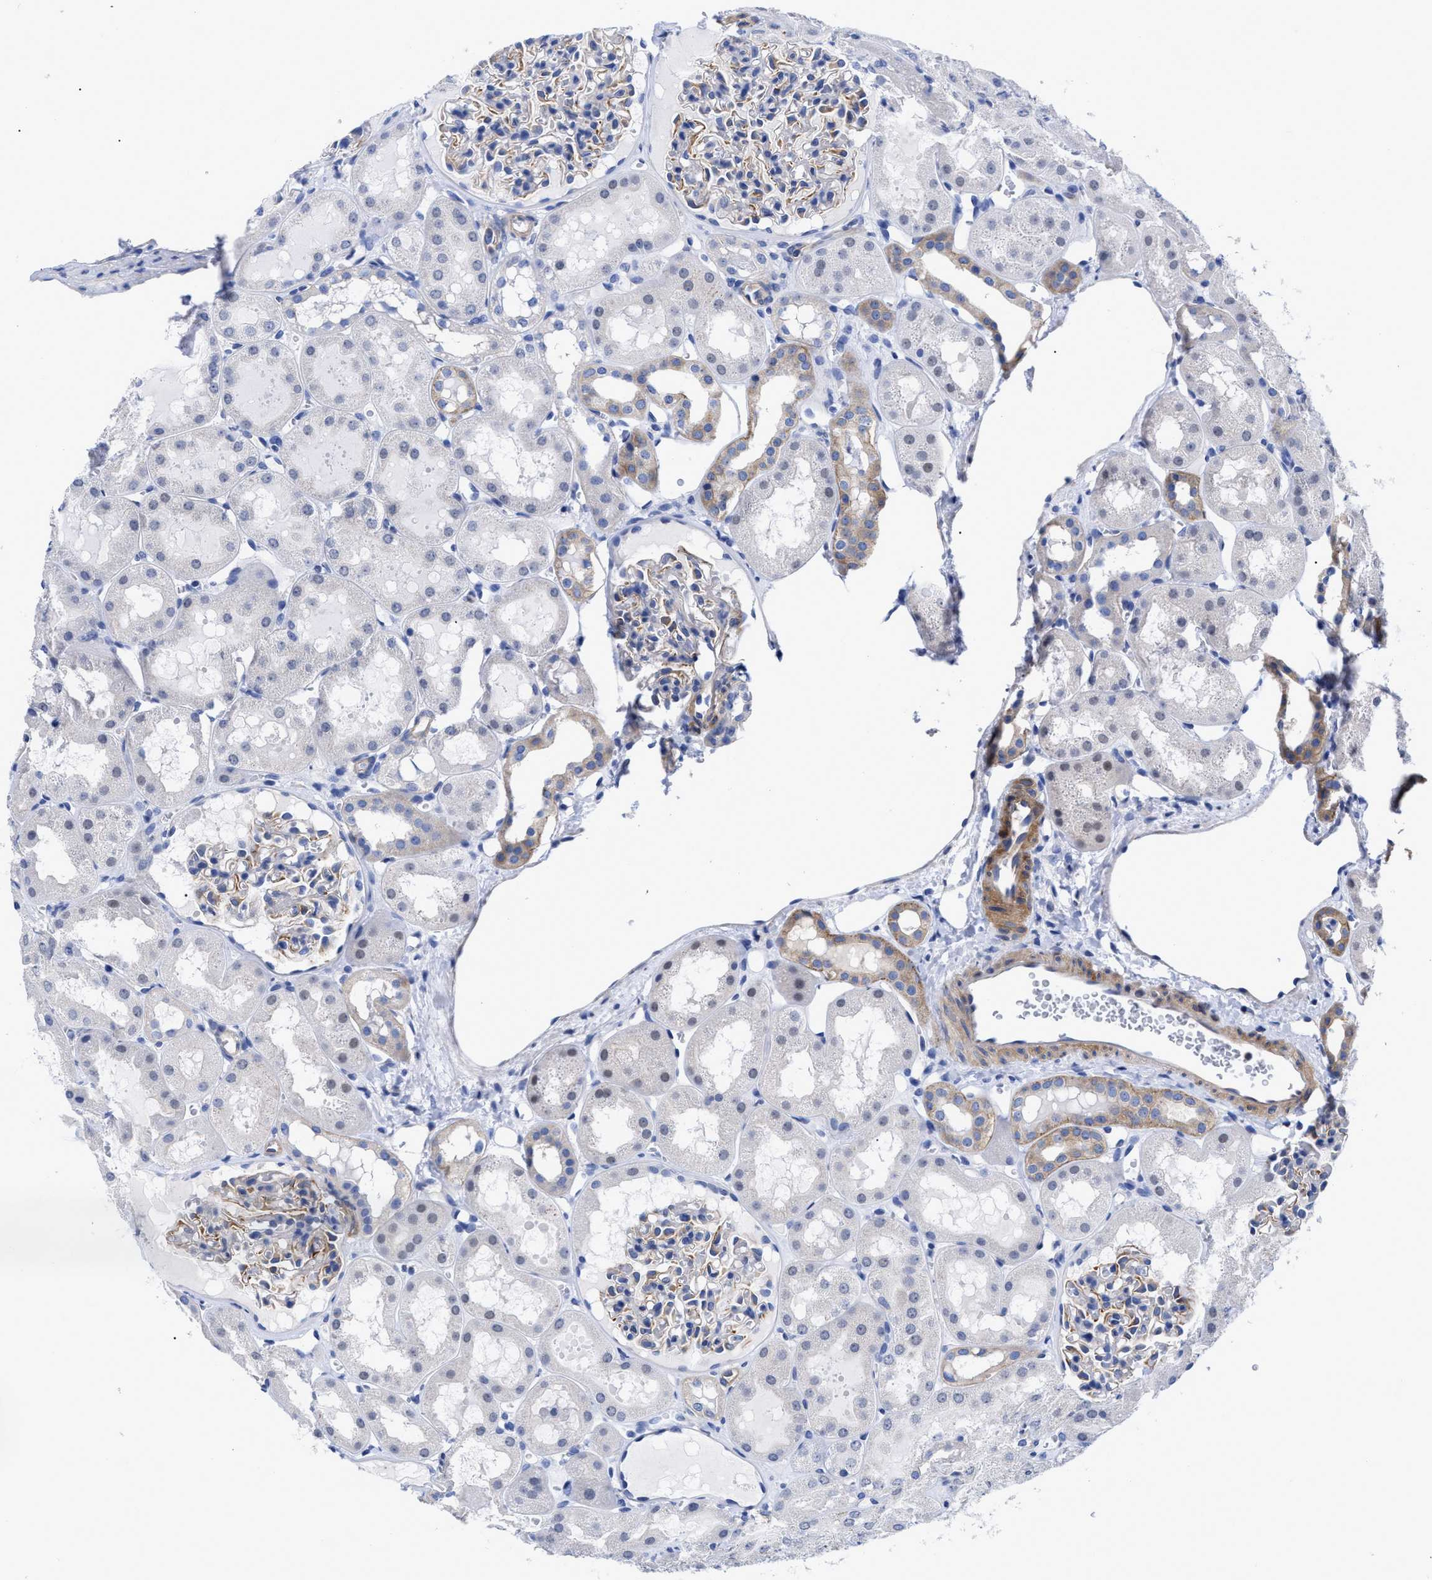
{"staining": {"intensity": "moderate", "quantity": "<25%", "location": "cytoplasmic/membranous"}, "tissue": "kidney", "cell_type": "Cells in glomeruli", "image_type": "normal", "snomed": [{"axis": "morphology", "description": "Normal tissue, NOS"}, {"axis": "topography", "description": "Kidney"}, {"axis": "topography", "description": "Urinary bladder"}], "caption": "Cells in glomeruli display low levels of moderate cytoplasmic/membranous expression in approximately <25% of cells in benign kidney. (Brightfield microscopy of DAB IHC at high magnification).", "gene": "IRAG2", "patient": {"sex": "male", "age": 16}}